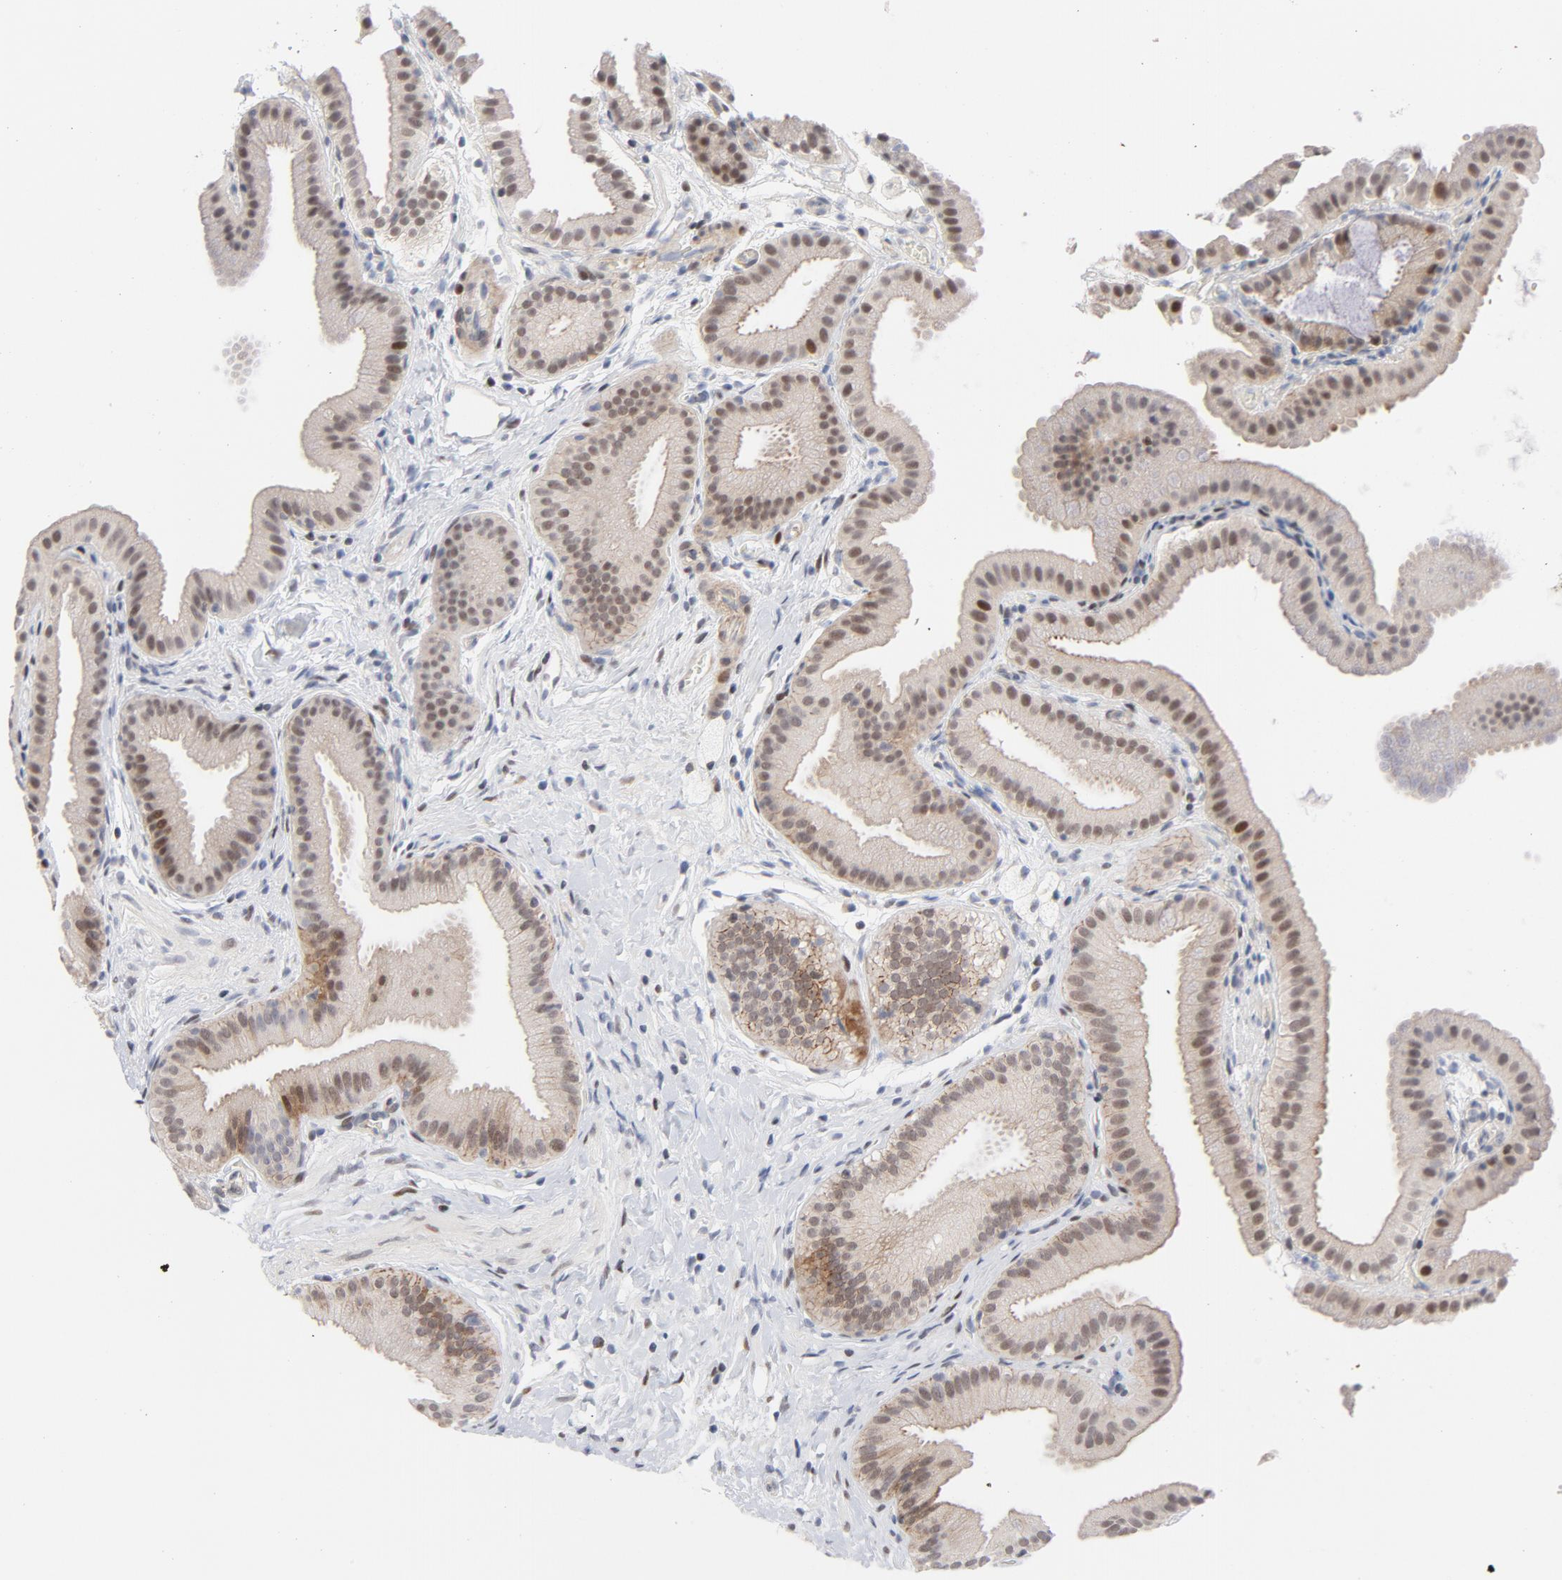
{"staining": {"intensity": "moderate", "quantity": "<25%", "location": "nuclear"}, "tissue": "gallbladder", "cell_type": "Glandular cells", "image_type": "normal", "snomed": [{"axis": "morphology", "description": "Normal tissue, NOS"}, {"axis": "topography", "description": "Gallbladder"}], "caption": "This is a histology image of IHC staining of unremarkable gallbladder, which shows moderate positivity in the nuclear of glandular cells.", "gene": "NFIC", "patient": {"sex": "female", "age": 63}}